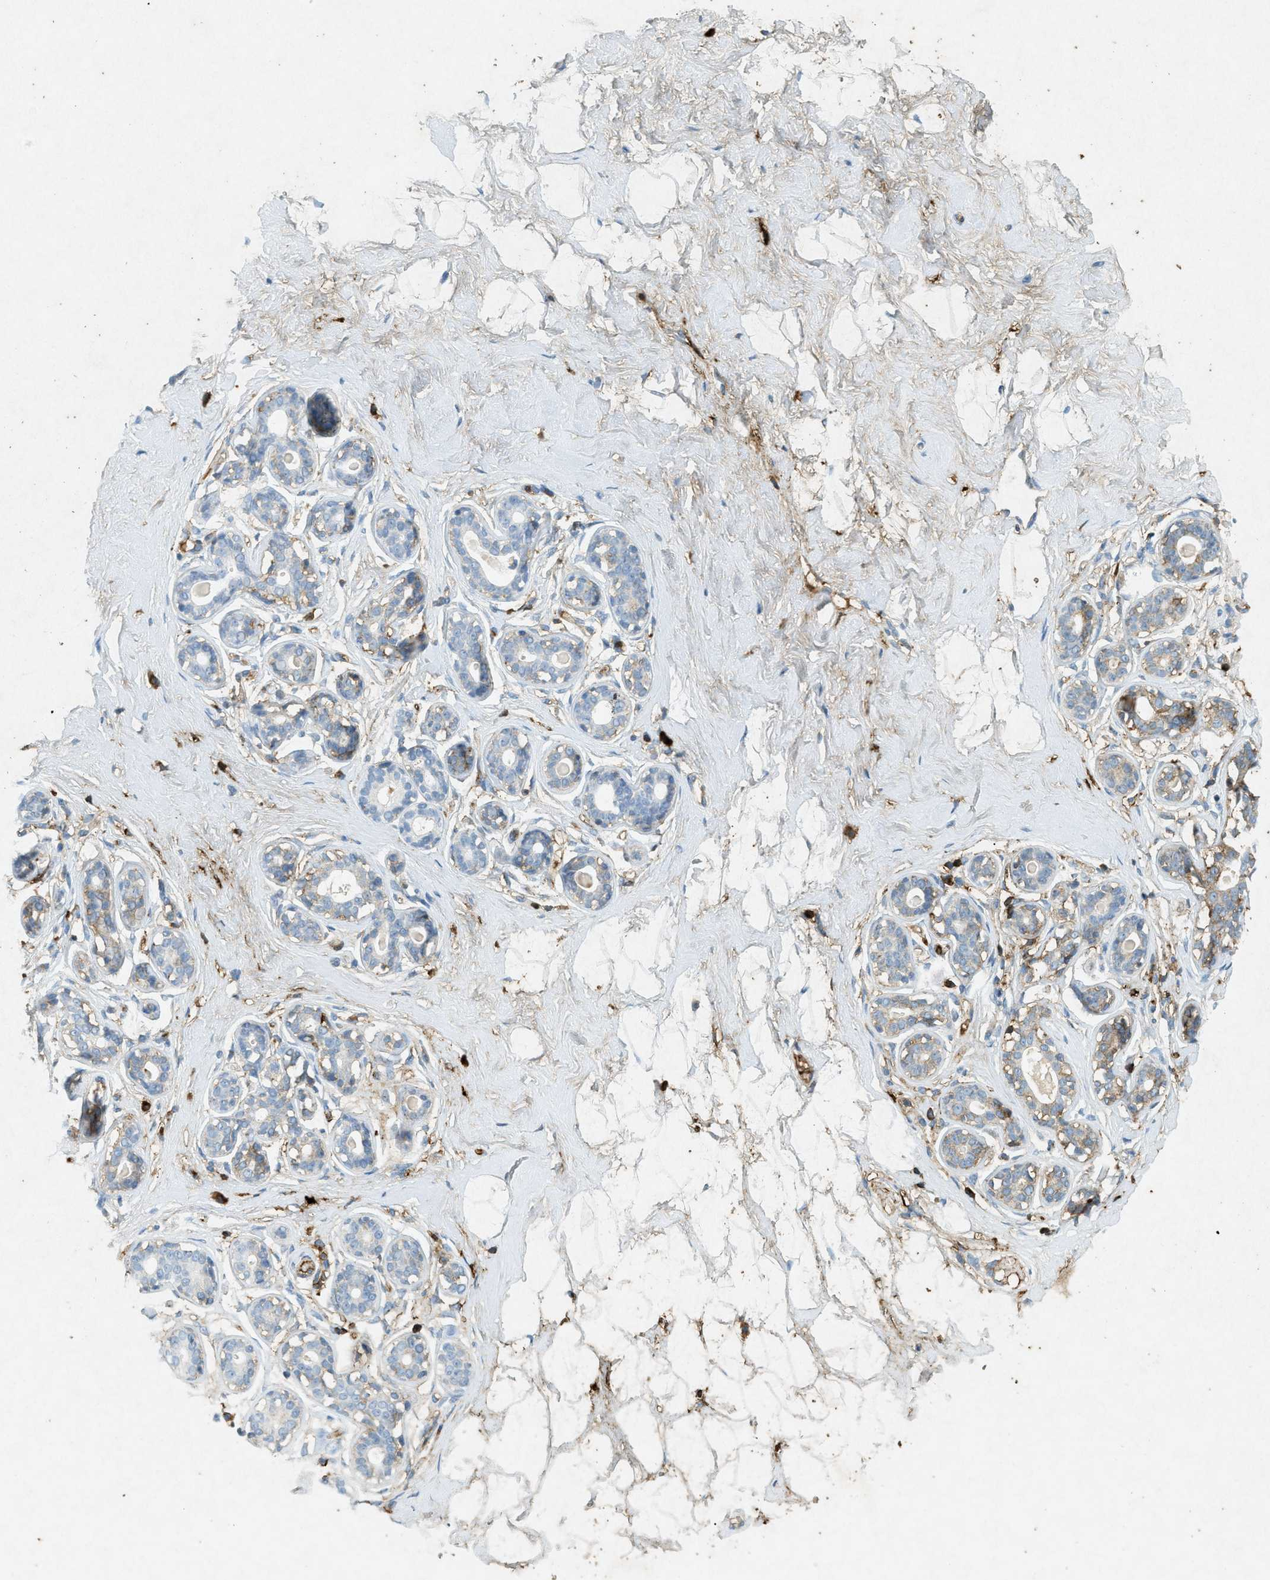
{"staining": {"intensity": "negative", "quantity": "none", "location": "none"}, "tissue": "breast", "cell_type": "Adipocytes", "image_type": "normal", "snomed": [{"axis": "morphology", "description": "Normal tissue, NOS"}, {"axis": "topography", "description": "Breast"}], "caption": "The photomicrograph exhibits no staining of adipocytes in benign breast.", "gene": "F2", "patient": {"sex": "female", "age": 23}}